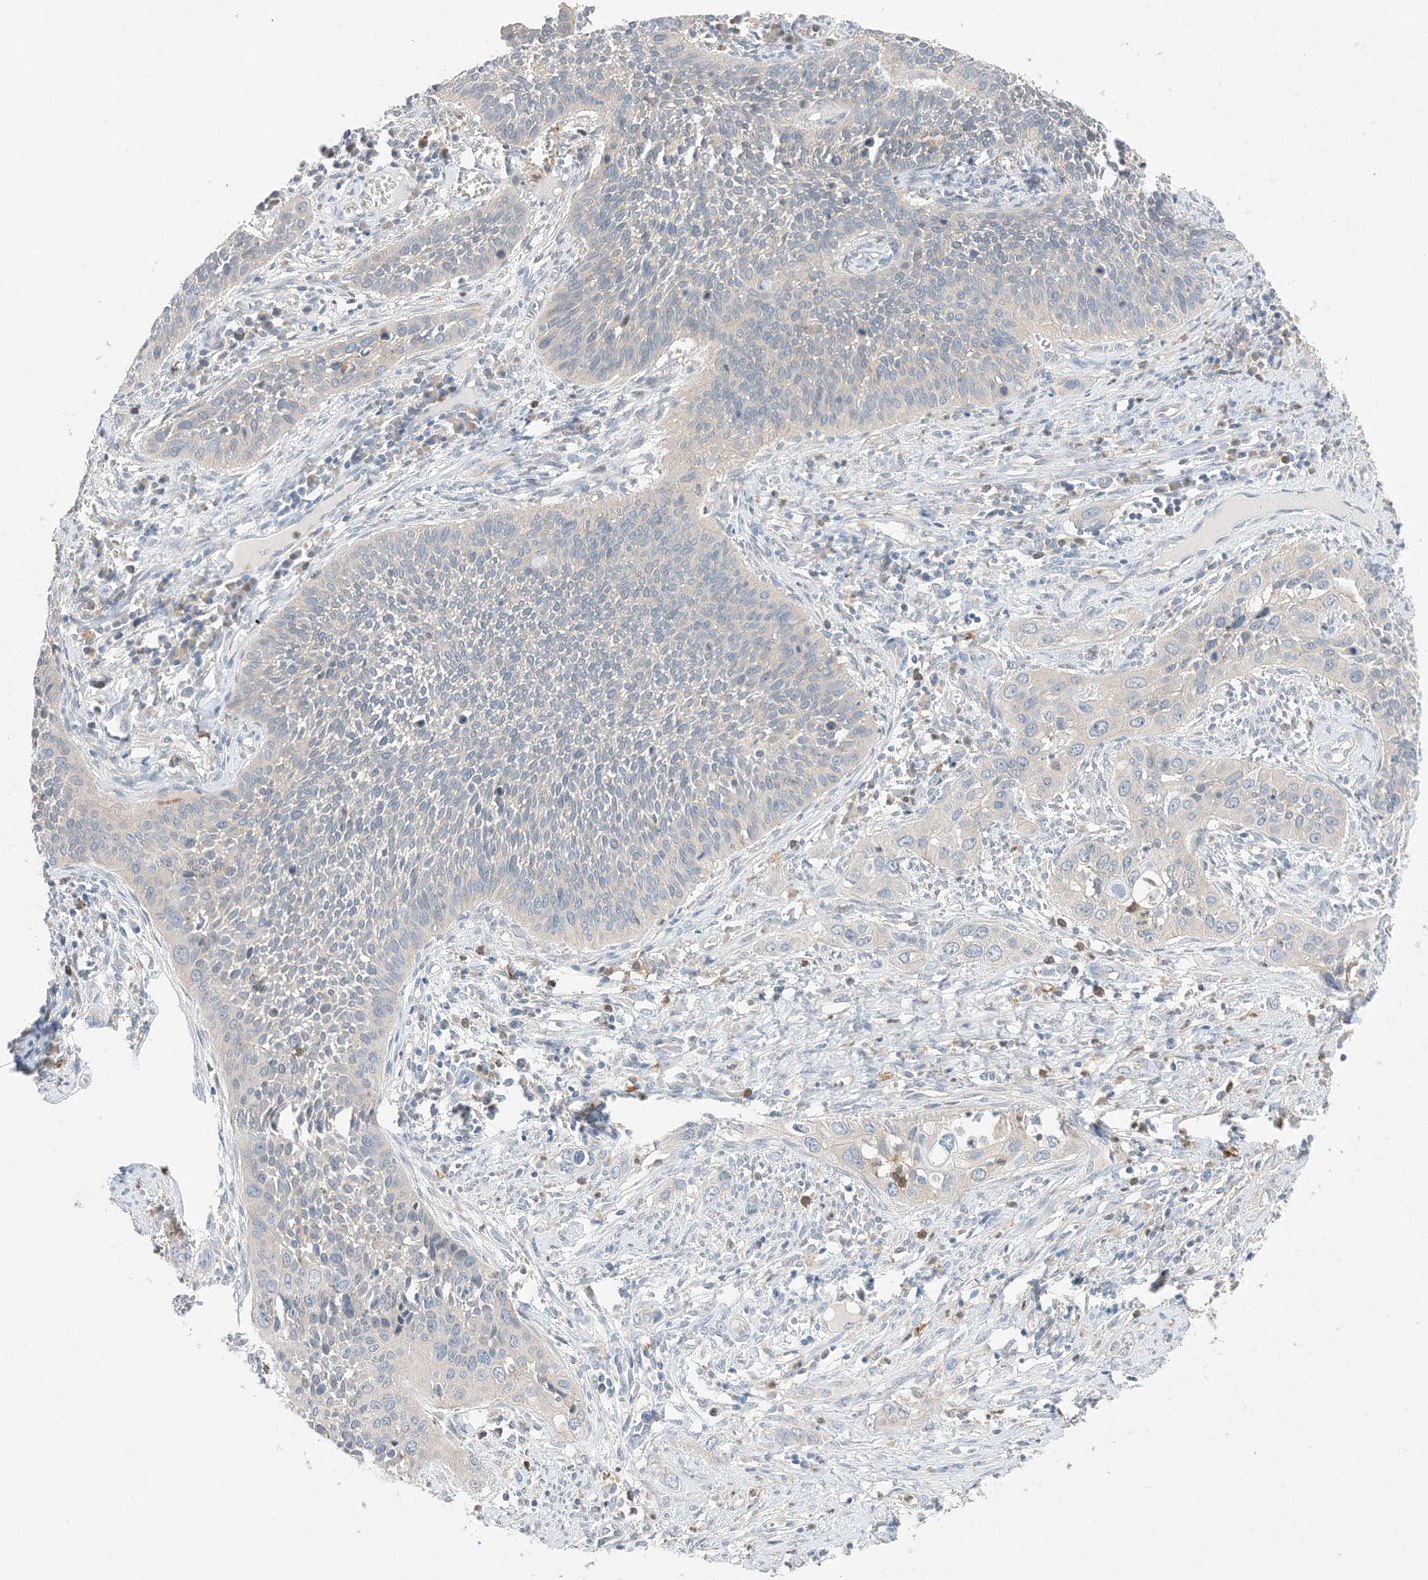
{"staining": {"intensity": "negative", "quantity": "none", "location": "none"}, "tissue": "cervical cancer", "cell_type": "Tumor cells", "image_type": "cancer", "snomed": [{"axis": "morphology", "description": "Squamous cell carcinoma, NOS"}, {"axis": "topography", "description": "Cervix"}], "caption": "There is no significant positivity in tumor cells of squamous cell carcinoma (cervical).", "gene": "KIFBP", "patient": {"sex": "female", "age": 34}}